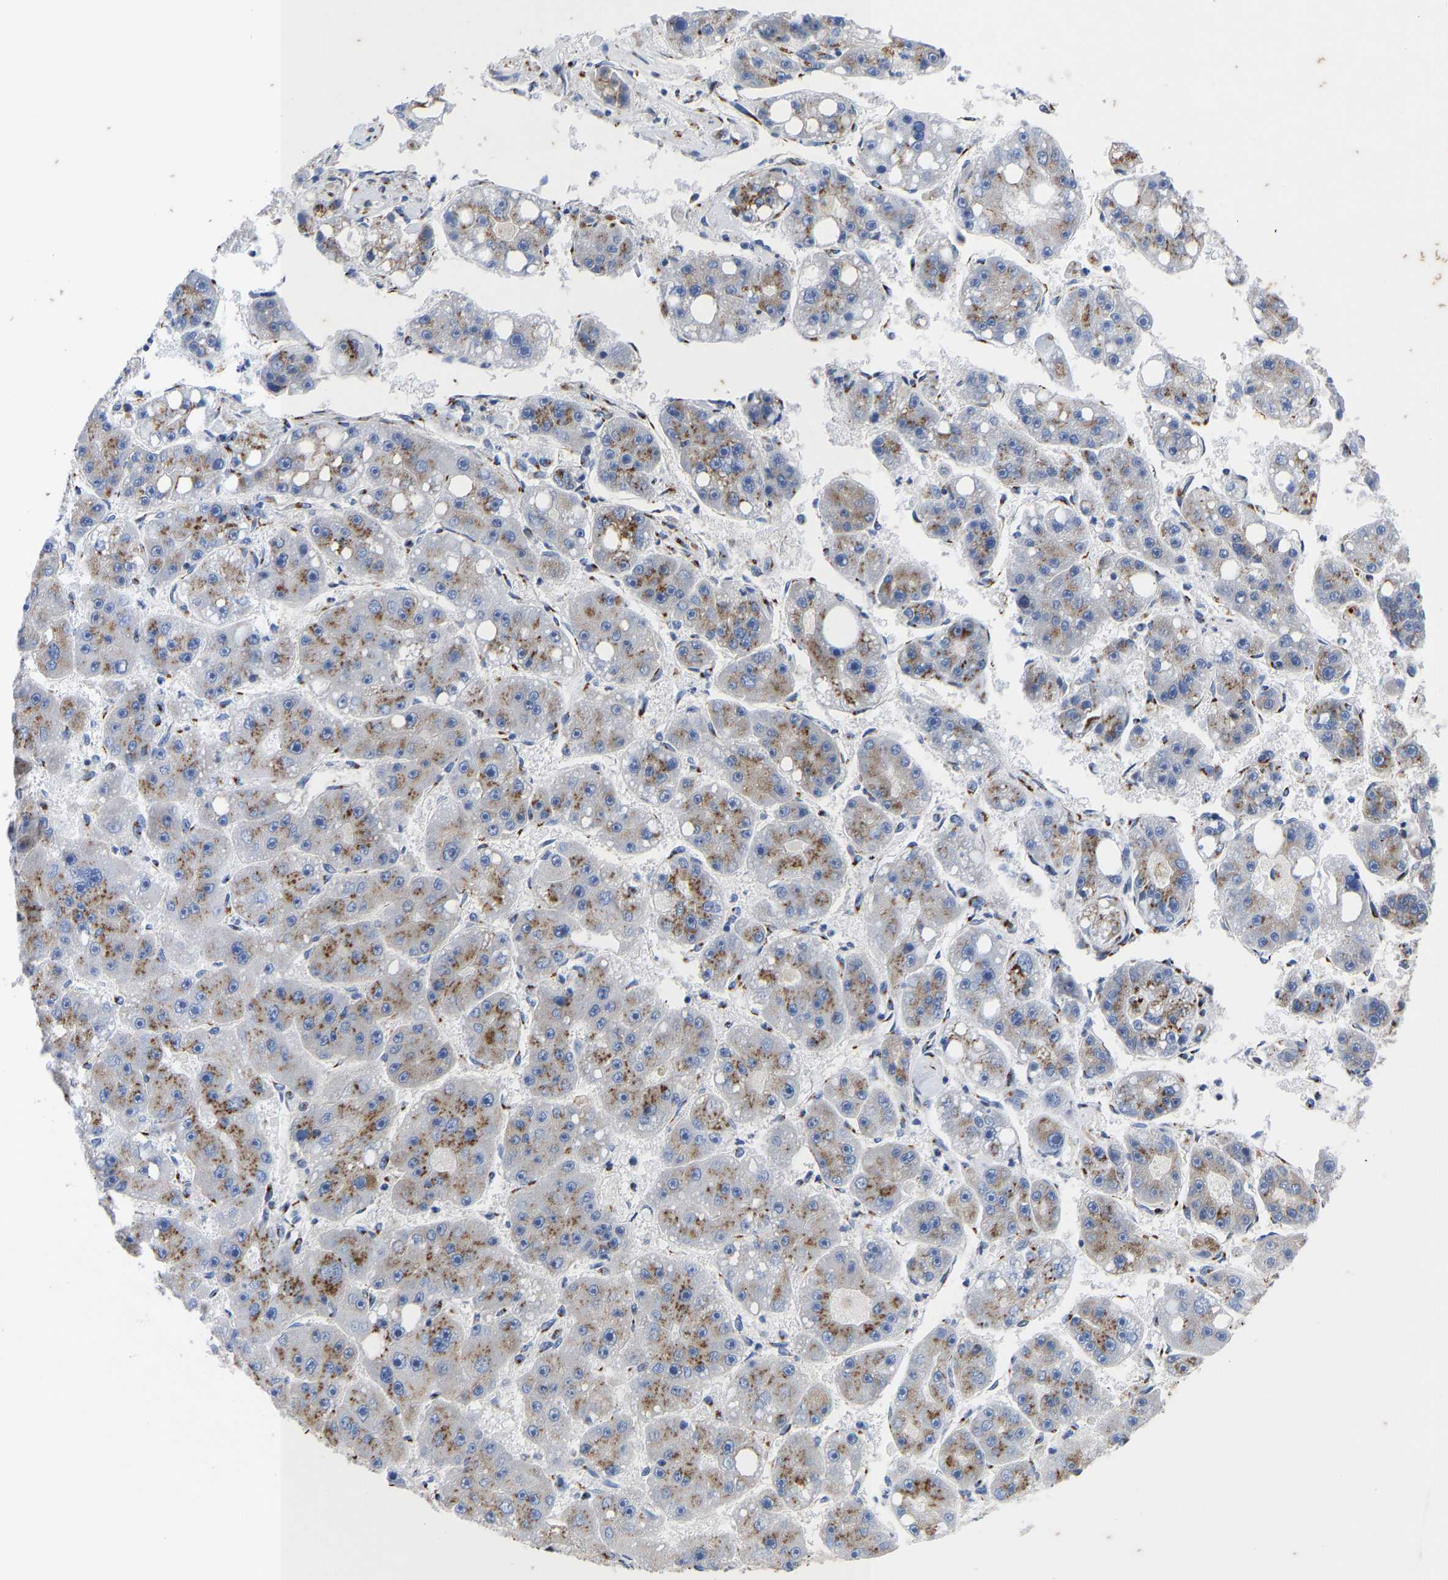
{"staining": {"intensity": "moderate", "quantity": ">75%", "location": "cytoplasmic/membranous"}, "tissue": "liver cancer", "cell_type": "Tumor cells", "image_type": "cancer", "snomed": [{"axis": "morphology", "description": "Carcinoma, Hepatocellular, NOS"}, {"axis": "topography", "description": "Liver"}], "caption": "Human liver hepatocellular carcinoma stained with a protein marker displays moderate staining in tumor cells.", "gene": "TMEM87A", "patient": {"sex": "female", "age": 61}}